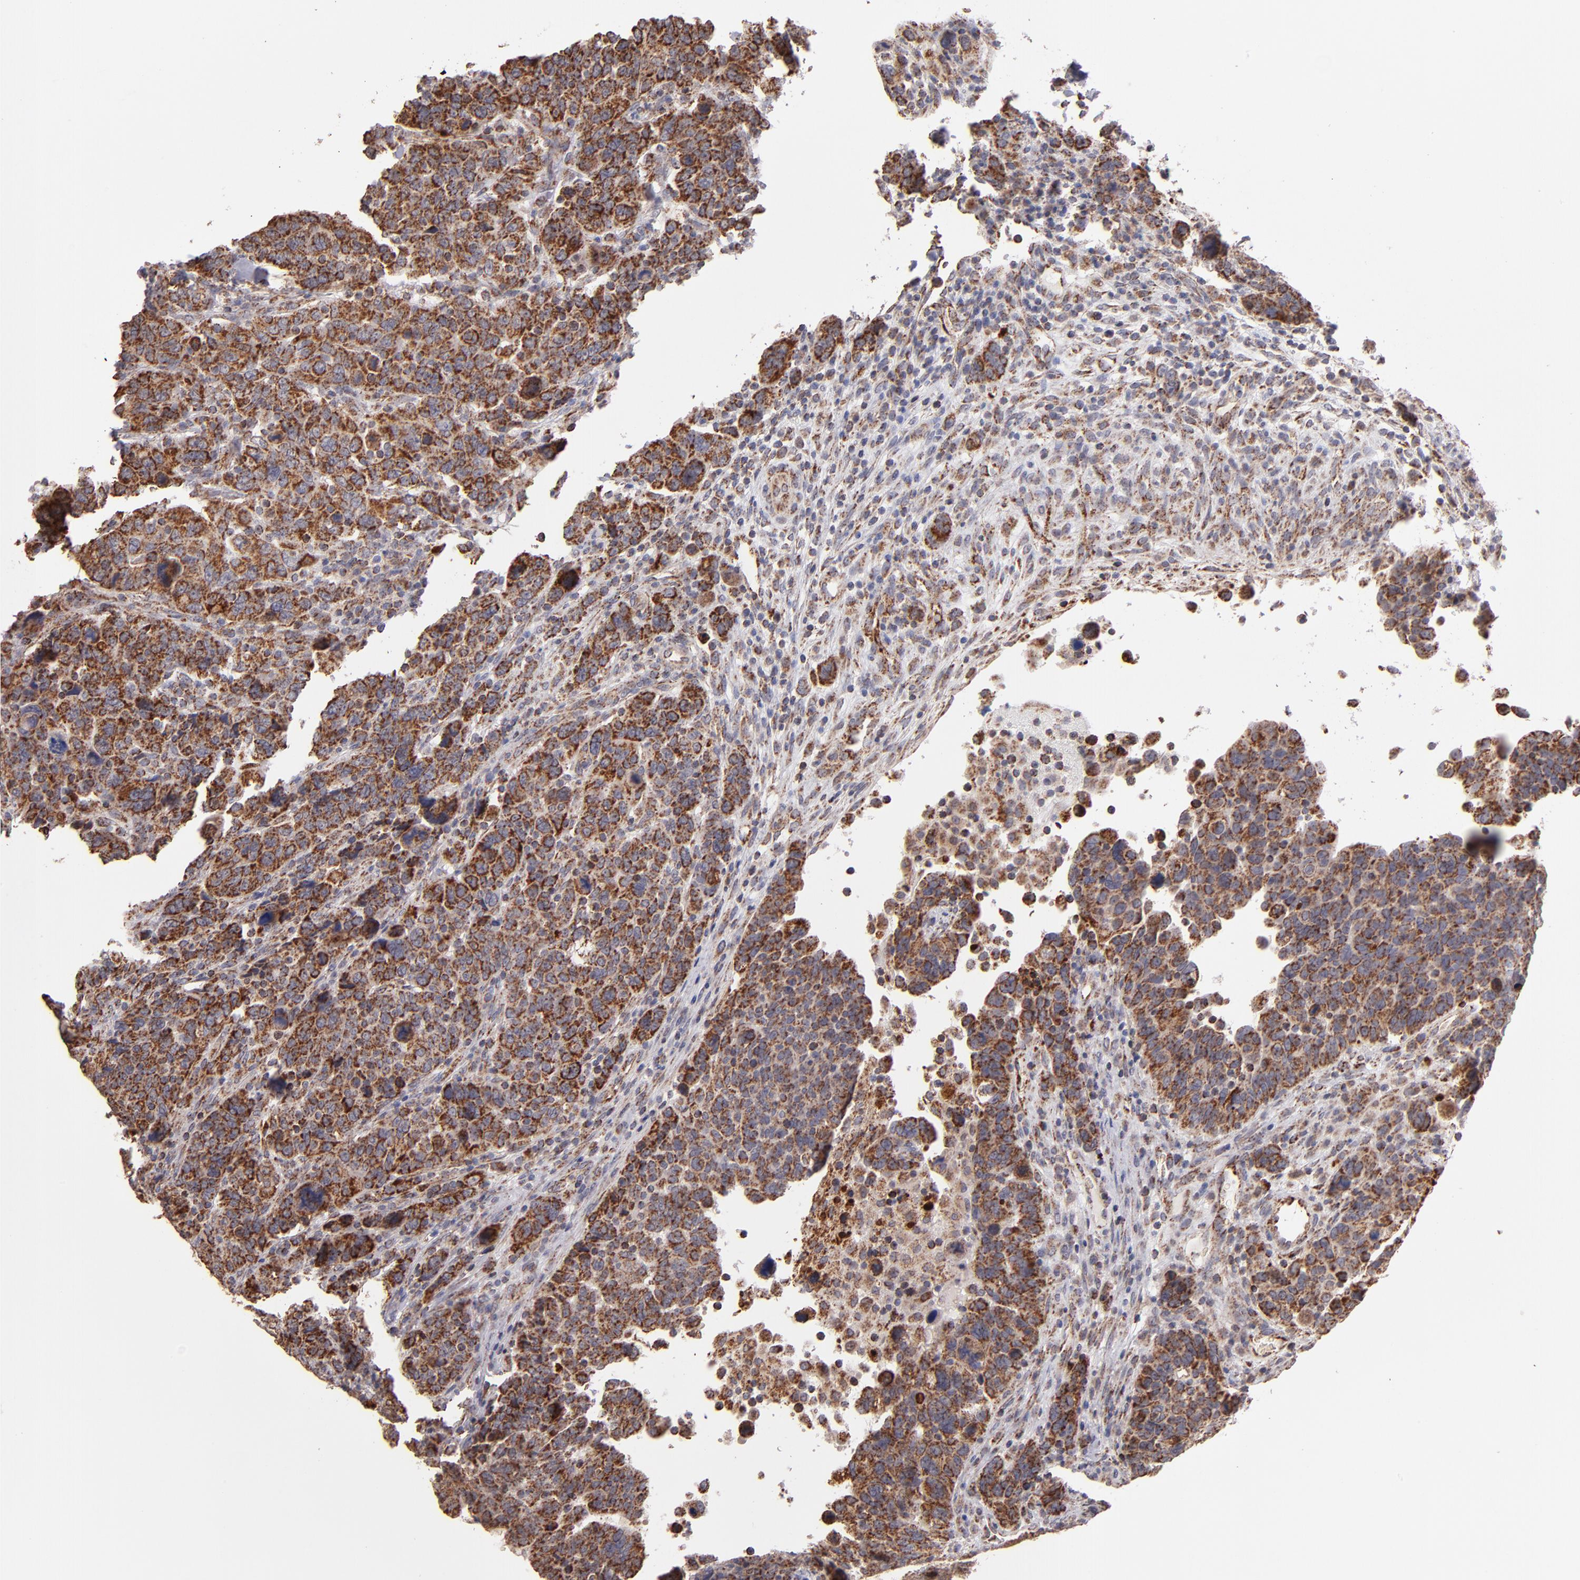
{"staining": {"intensity": "moderate", "quantity": ">75%", "location": "cytoplasmic/membranous"}, "tissue": "breast cancer", "cell_type": "Tumor cells", "image_type": "cancer", "snomed": [{"axis": "morphology", "description": "Duct carcinoma"}, {"axis": "topography", "description": "Breast"}], "caption": "This micrograph displays IHC staining of human breast cancer, with medium moderate cytoplasmic/membranous positivity in approximately >75% of tumor cells.", "gene": "DLST", "patient": {"sex": "female", "age": 37}}